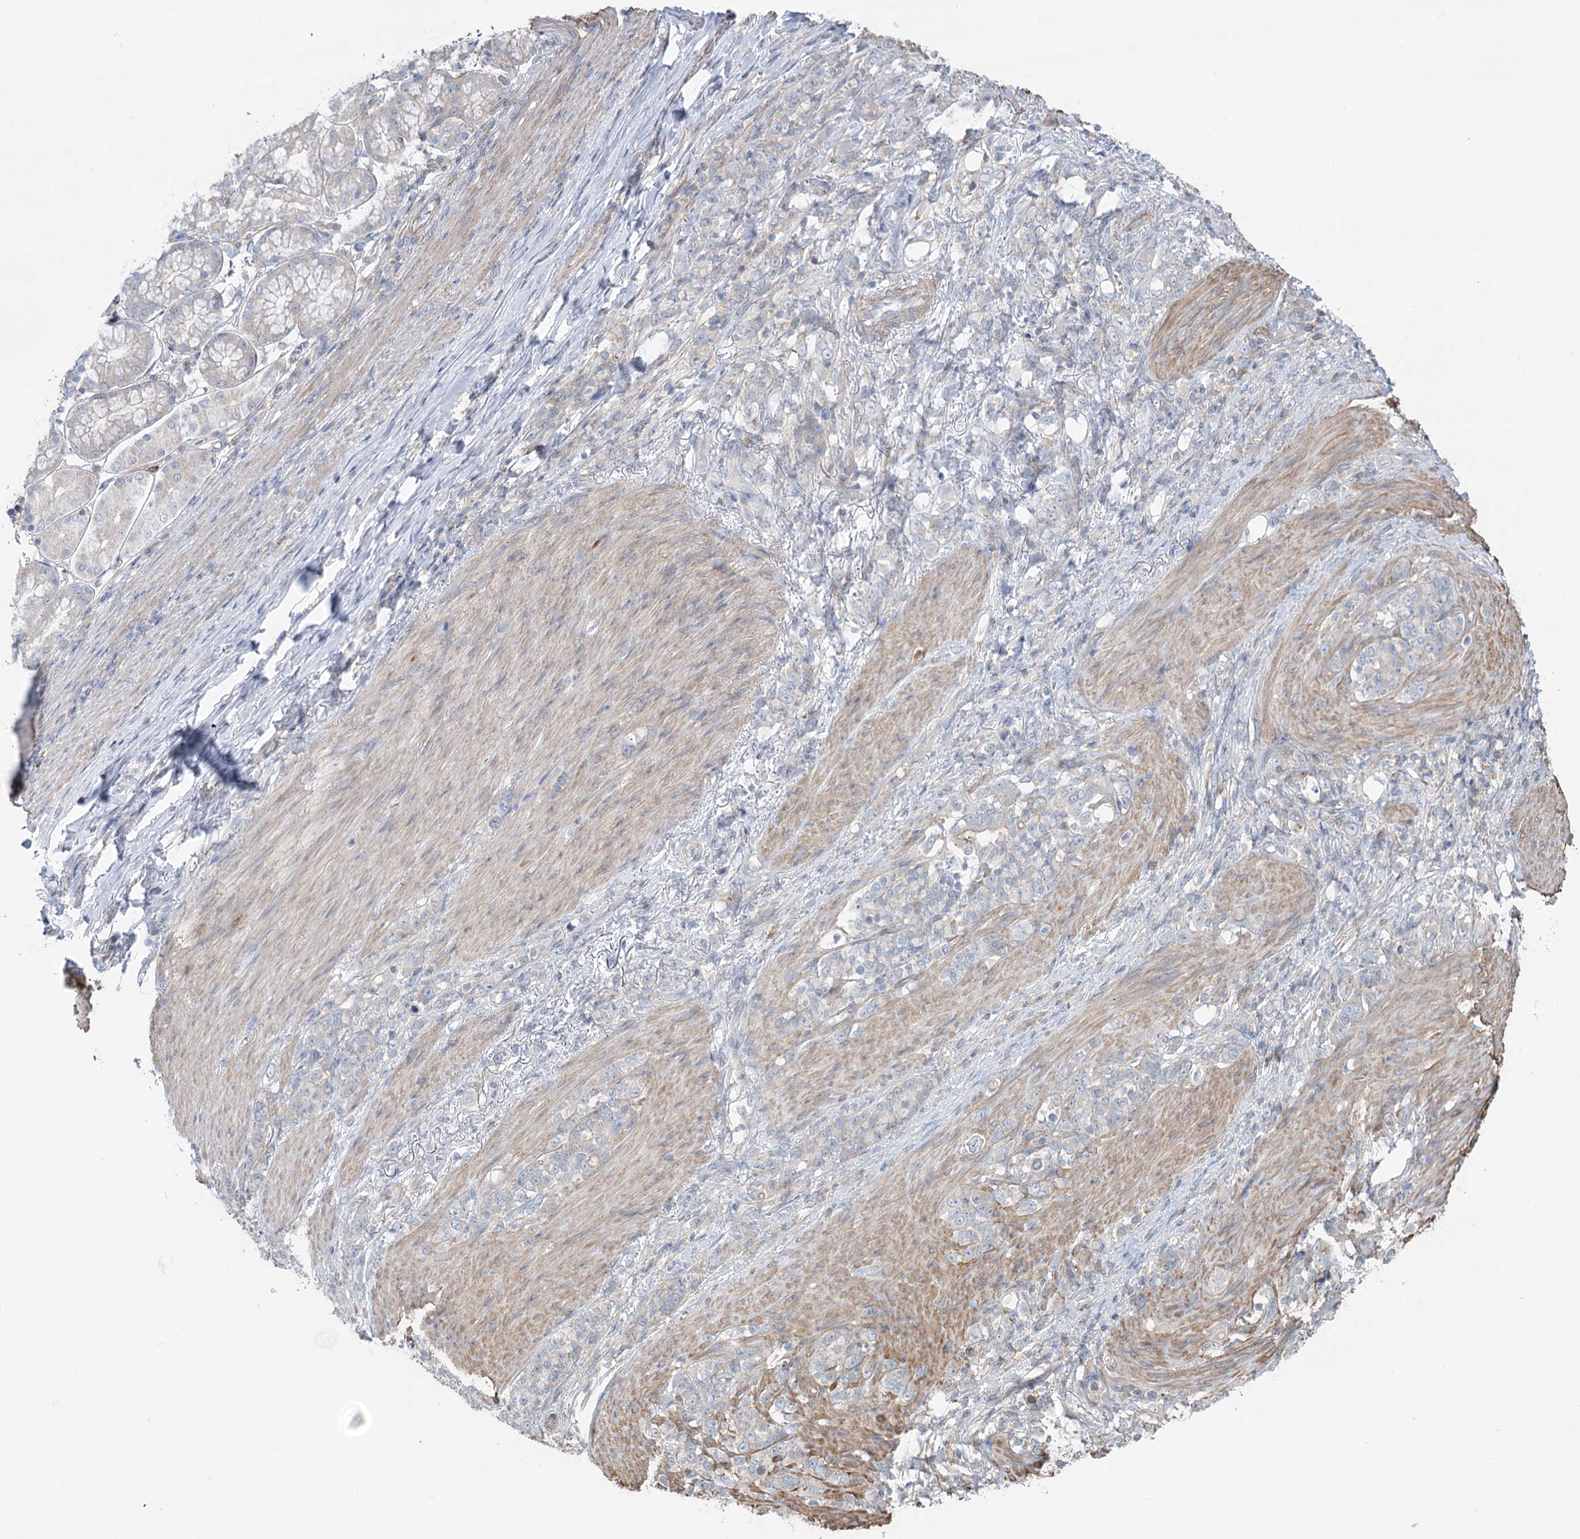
{"staining": {"intensity": "negative", "quantity": "none", "location": "none"}, "tissue": "stomach cancer", "cell_type": "Tumor cells", "image_type": "cancer", "snomed": [{"axis": "morphology", "description": "Adenocarcinoma, NOS"}, {"axis": "topography", "description": "Stomach"}], "caption": "A histopathology image of human stomach cancer (adenocarcinoma) is negative for staining in tumor cells.", "gene": "LARP1B", "patient": {"sex": "female", "age": 79}}